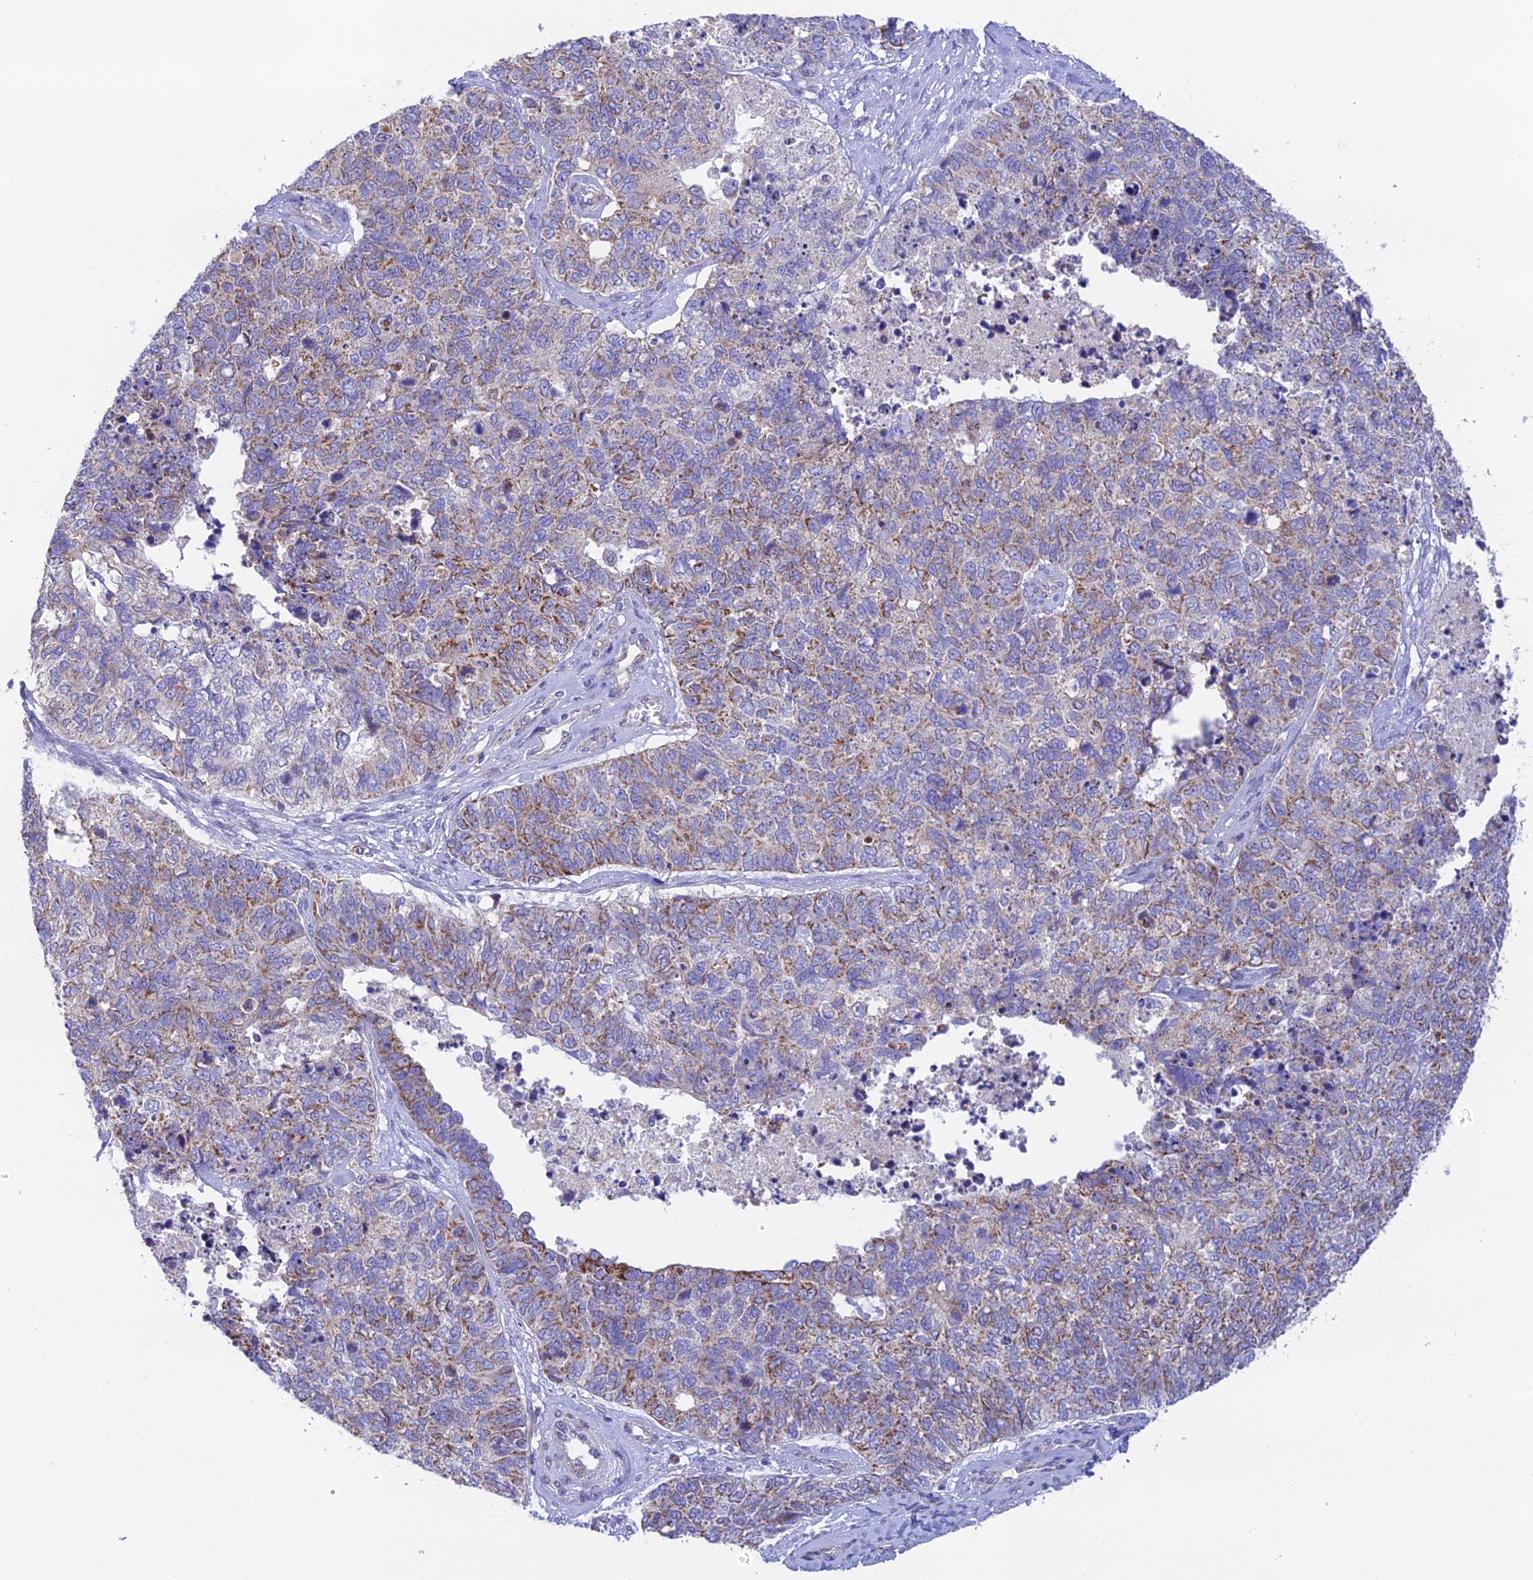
{"staining": {"intensity": "moderate", "quantity": "25%-75%", "location": "cytoplasmic/membranous"}, "tissue": "cervical cancer", "cell_type": "Tumor cells", "image_type": "cancer", "snomed": [{"axis": "morphology", "description": "Squamous cell carcinoma, NOS"}, {"axis": "topography", "description": "Cervix"}], "caption": "Tumor cells display medium levels of moderate cytoplasmic/membranous positivity in about 25%-75% of cells in human cervical cancer (squamous cell carcinoma).", "gene": "HSDL2", "patient": {"sex": "female", "age": 63}}